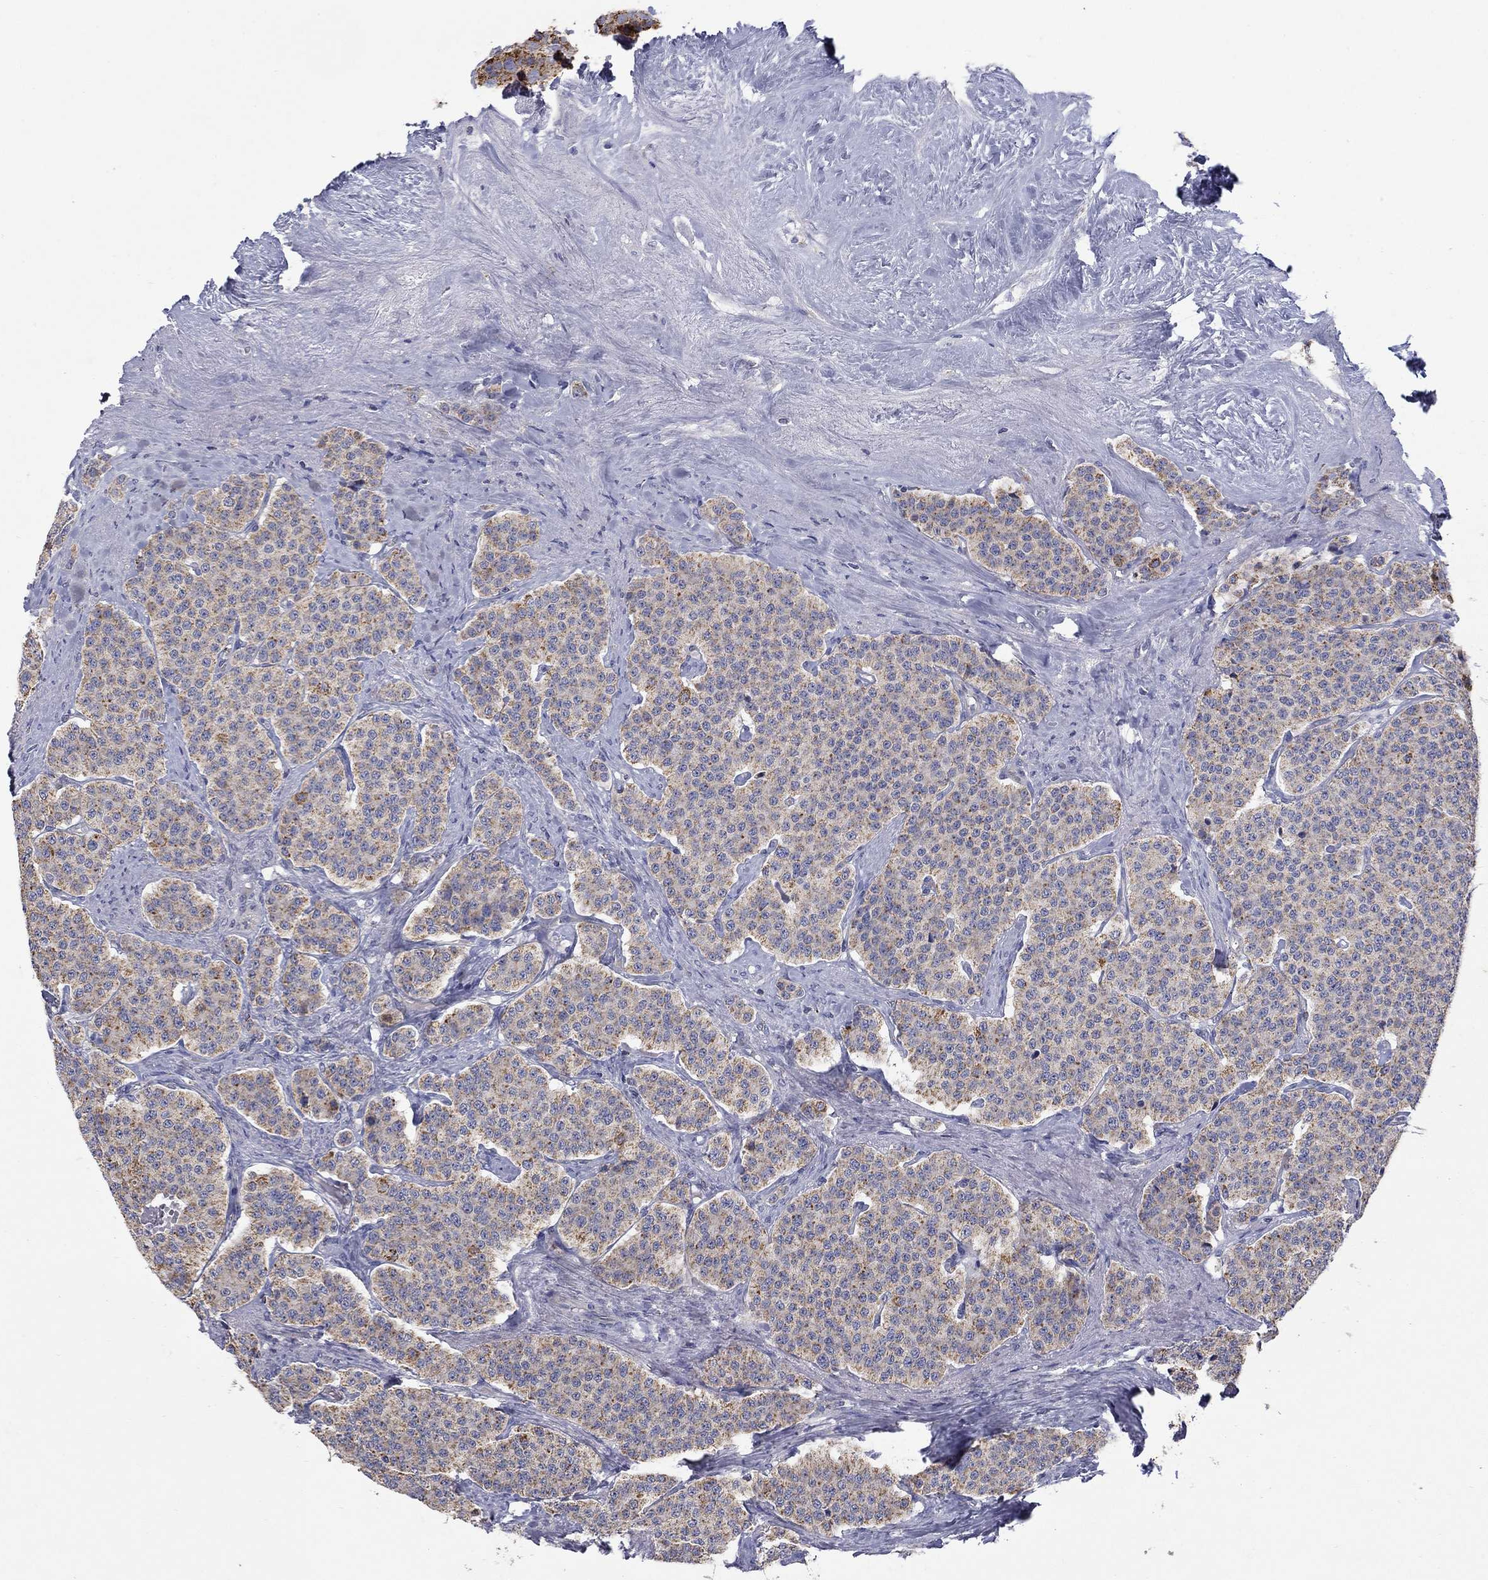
{"staining": {"intensity": "moderate", "quantity": "<25%", "location": "cytoplasmic/membranous"}, "tissue": "carcinoid", "cell_type": "Tumor cells", "image_type": "cancer", "snomed": [{"axis": "morphology", "description": "Carcinoid, malignant, NOS"}, {"axis": "topography", "description": "Small intestine"}], "caption": "DAB (3,3'-diaminobenzidine) immunohistochemical staining of carcinoid shows moderate cytoplasmic/membranous protein staining in approximately <25% of tumor cells.", "gene": "HPS5", "patient": {"sex": "female", "age": 58}}